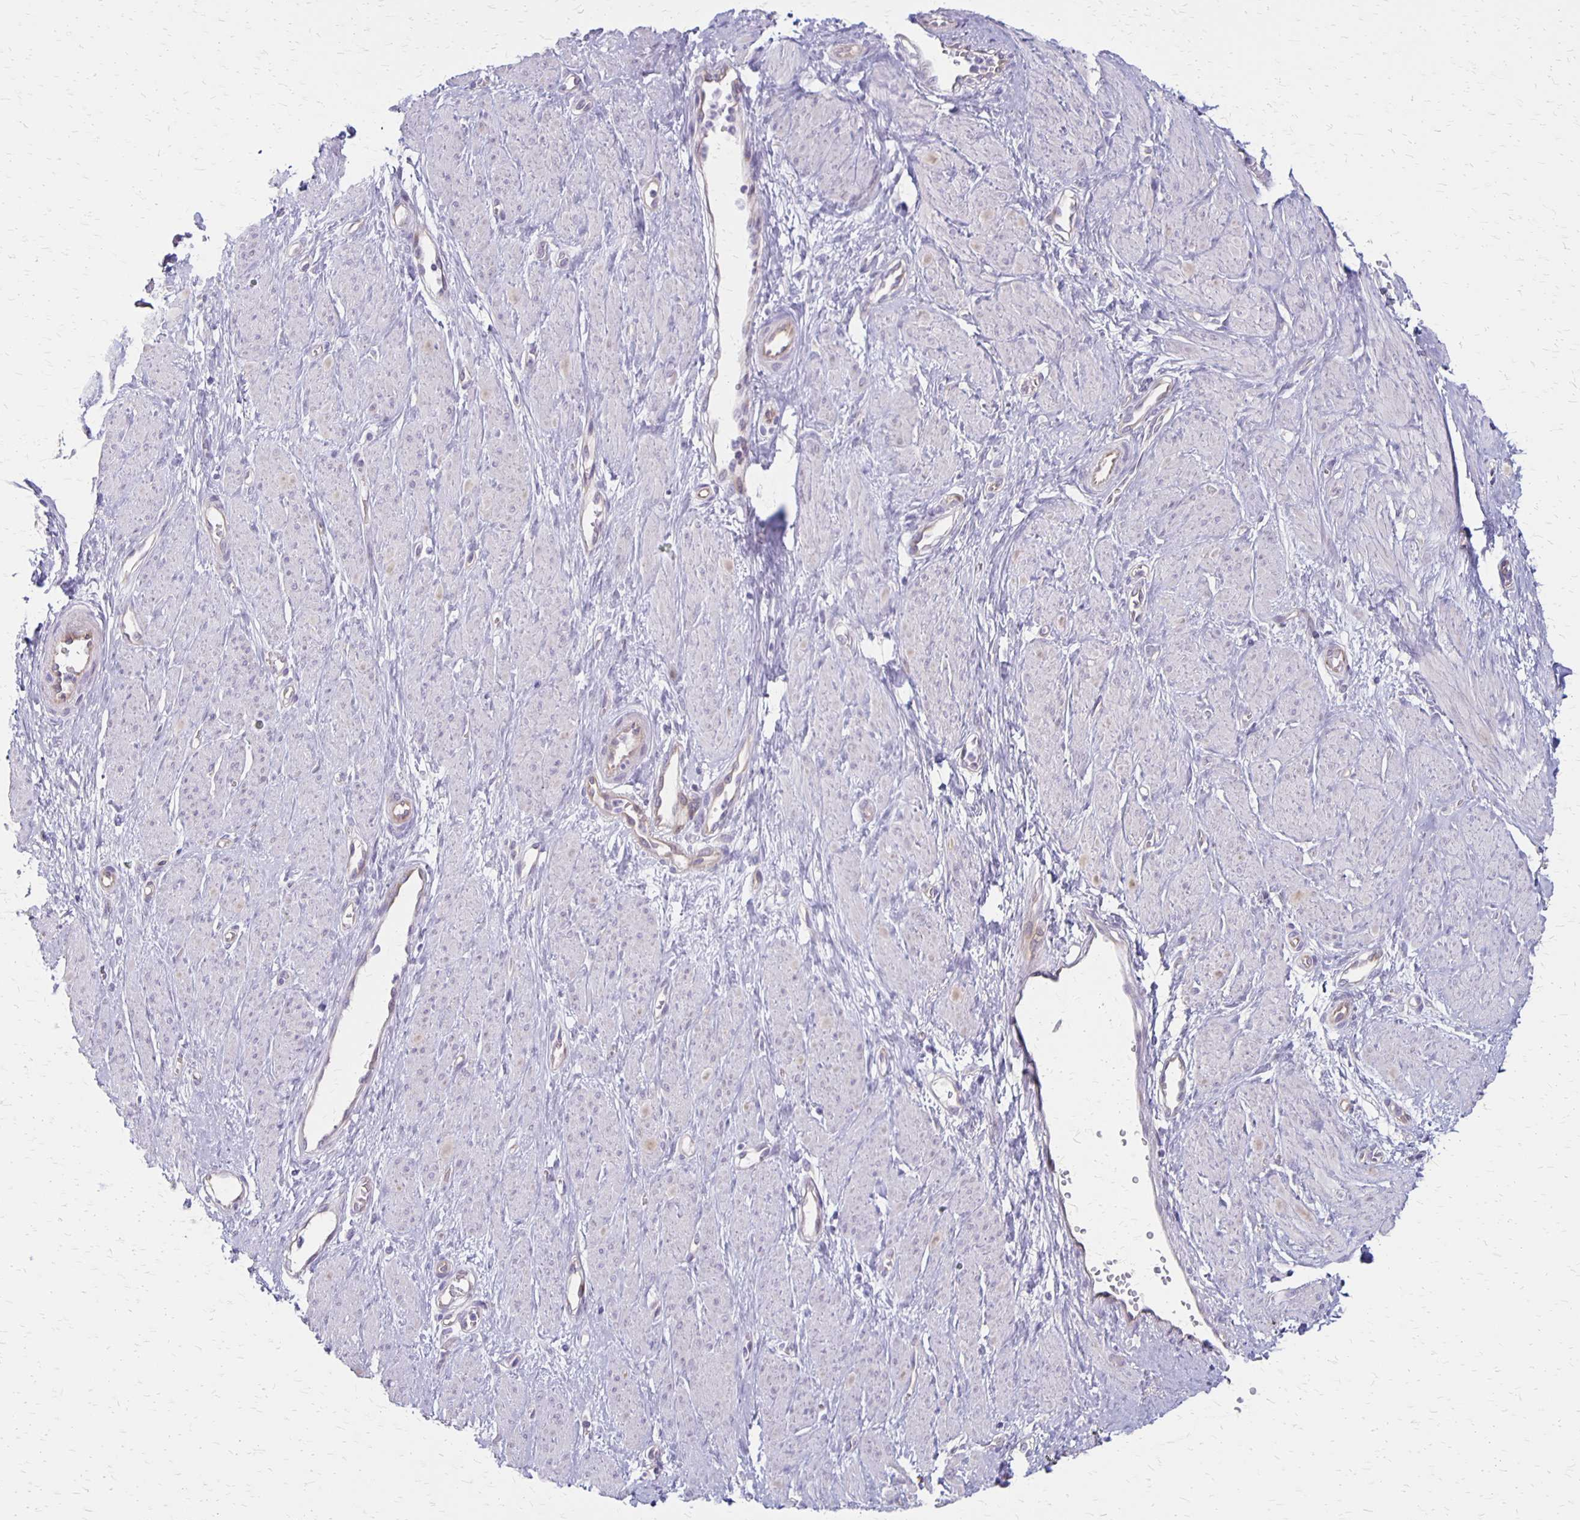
{"staining": {"intensity": "negative", "quantity": "none", "location": "none"}, "tissue": "smooth muscle", "cell_type": "Smooth muscle cells", "image_type": "normal", "snomed": [{"axis": "morphology", "description": "Normal tissue, NOS"}, {"axis": "topography", "description": "Smooth muscle"}, {"axis": "topography", "description": "Uterus"}], "caption": "The histopathology image displays no staining of smooth muscle cells in unremarkable smooth muscle. (Brightfield microscopy of DAB immunohistochemistry at high magnification).", "gene": "HOMER1", "patient": {"sex": "female", "age": 39}}